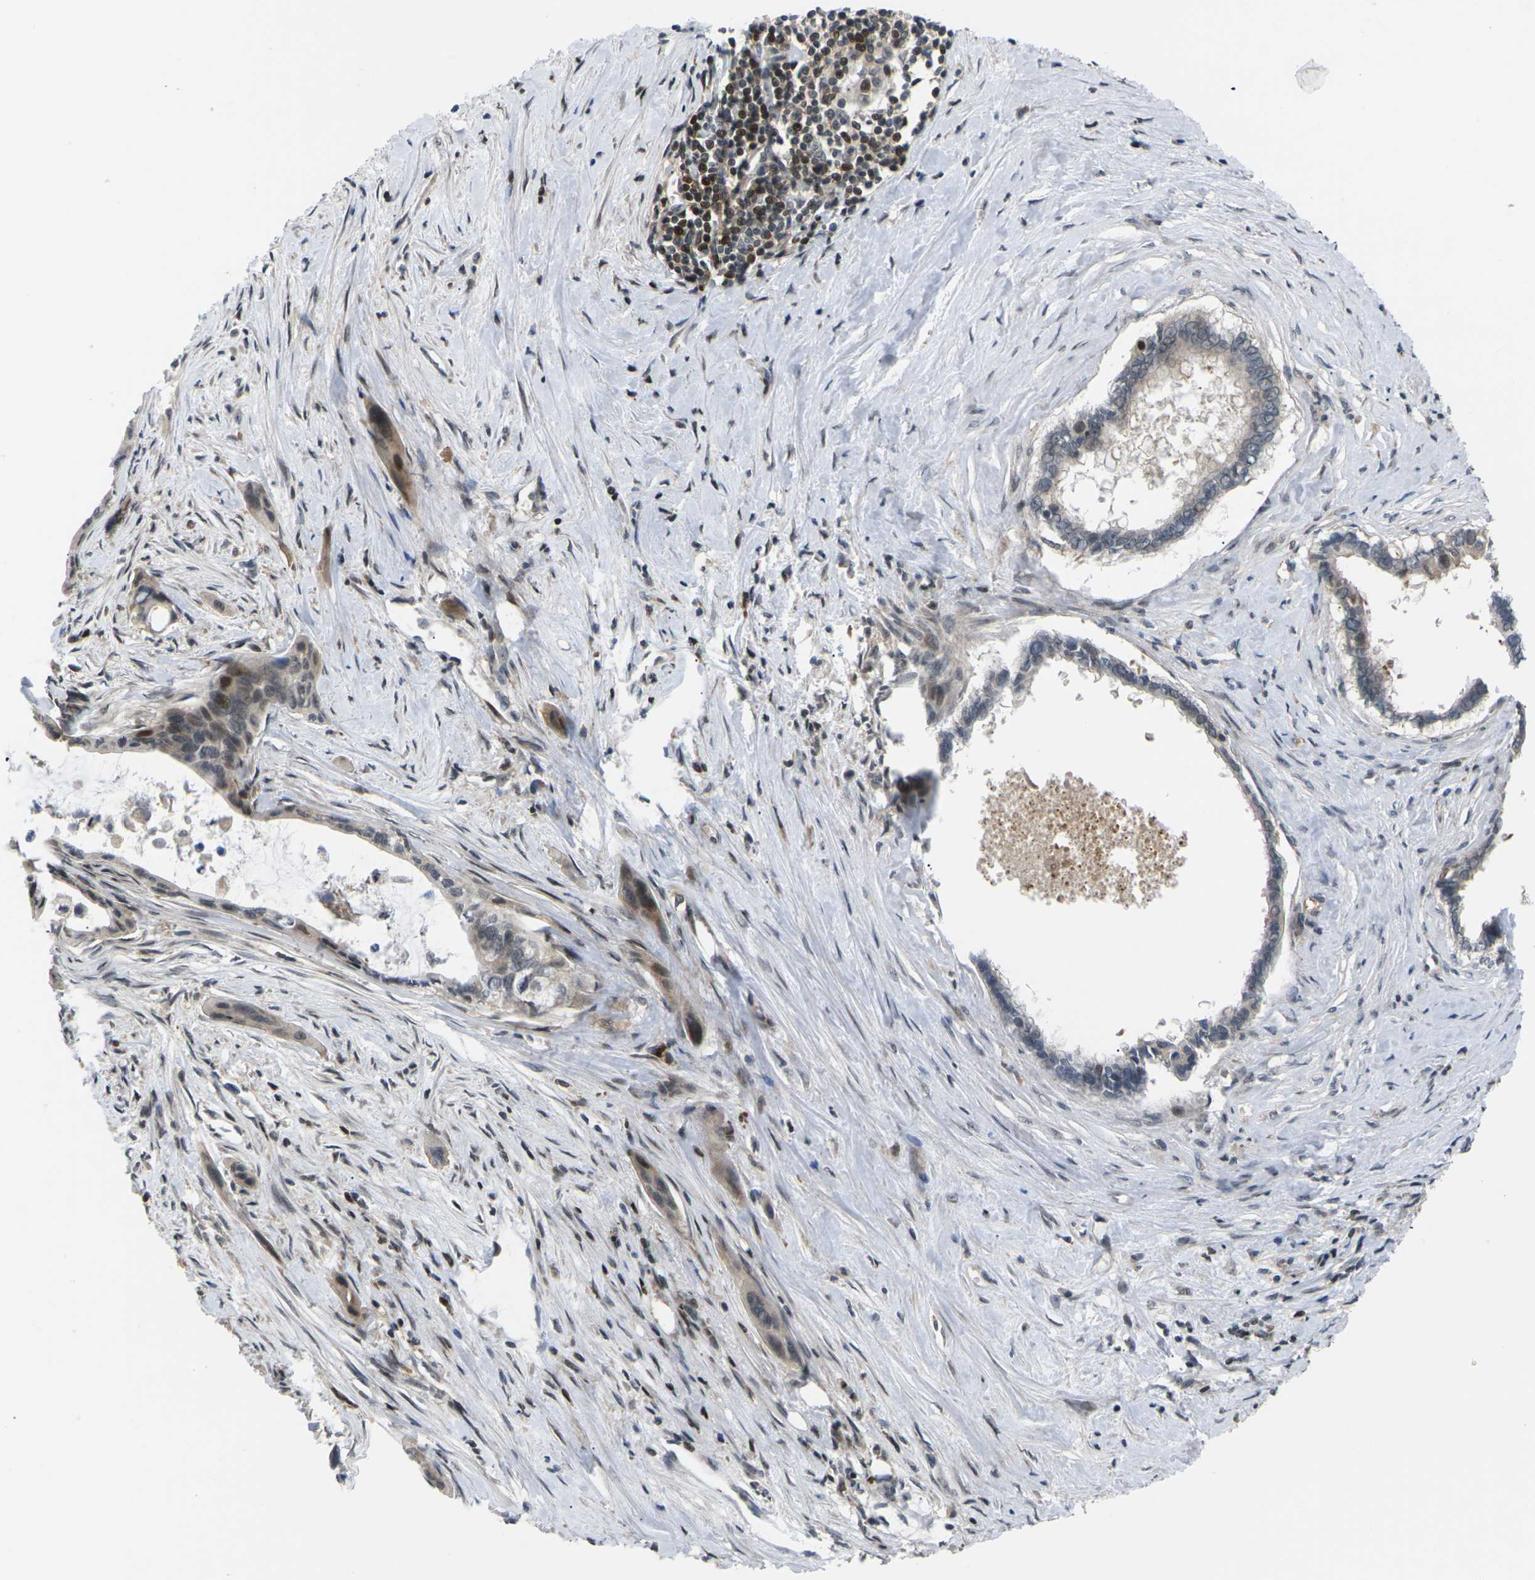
{"staining": {"intensity": "weak", "quantity": "25%-75%", "location": "cytoplasmic/membranous"}, "tissue": "pancreatic cancer", "cell_type": "Tumor cells", "image_type": "cancer", "snomed": [{"axis": "morphology", "description": "Adenocarcinoma, NOS"}, {"axis": "topography", "description": "Pancreas"}], "caption": "The photomicrograph demonstrates a brown stain indicating the presence of a protein in the cytoplasmic/membranous of tumor cells in pancreatic cancer (adenocarcinoma).", "gene": "RPS6KA3", "patient": {"sex": "male", "age": 73}}